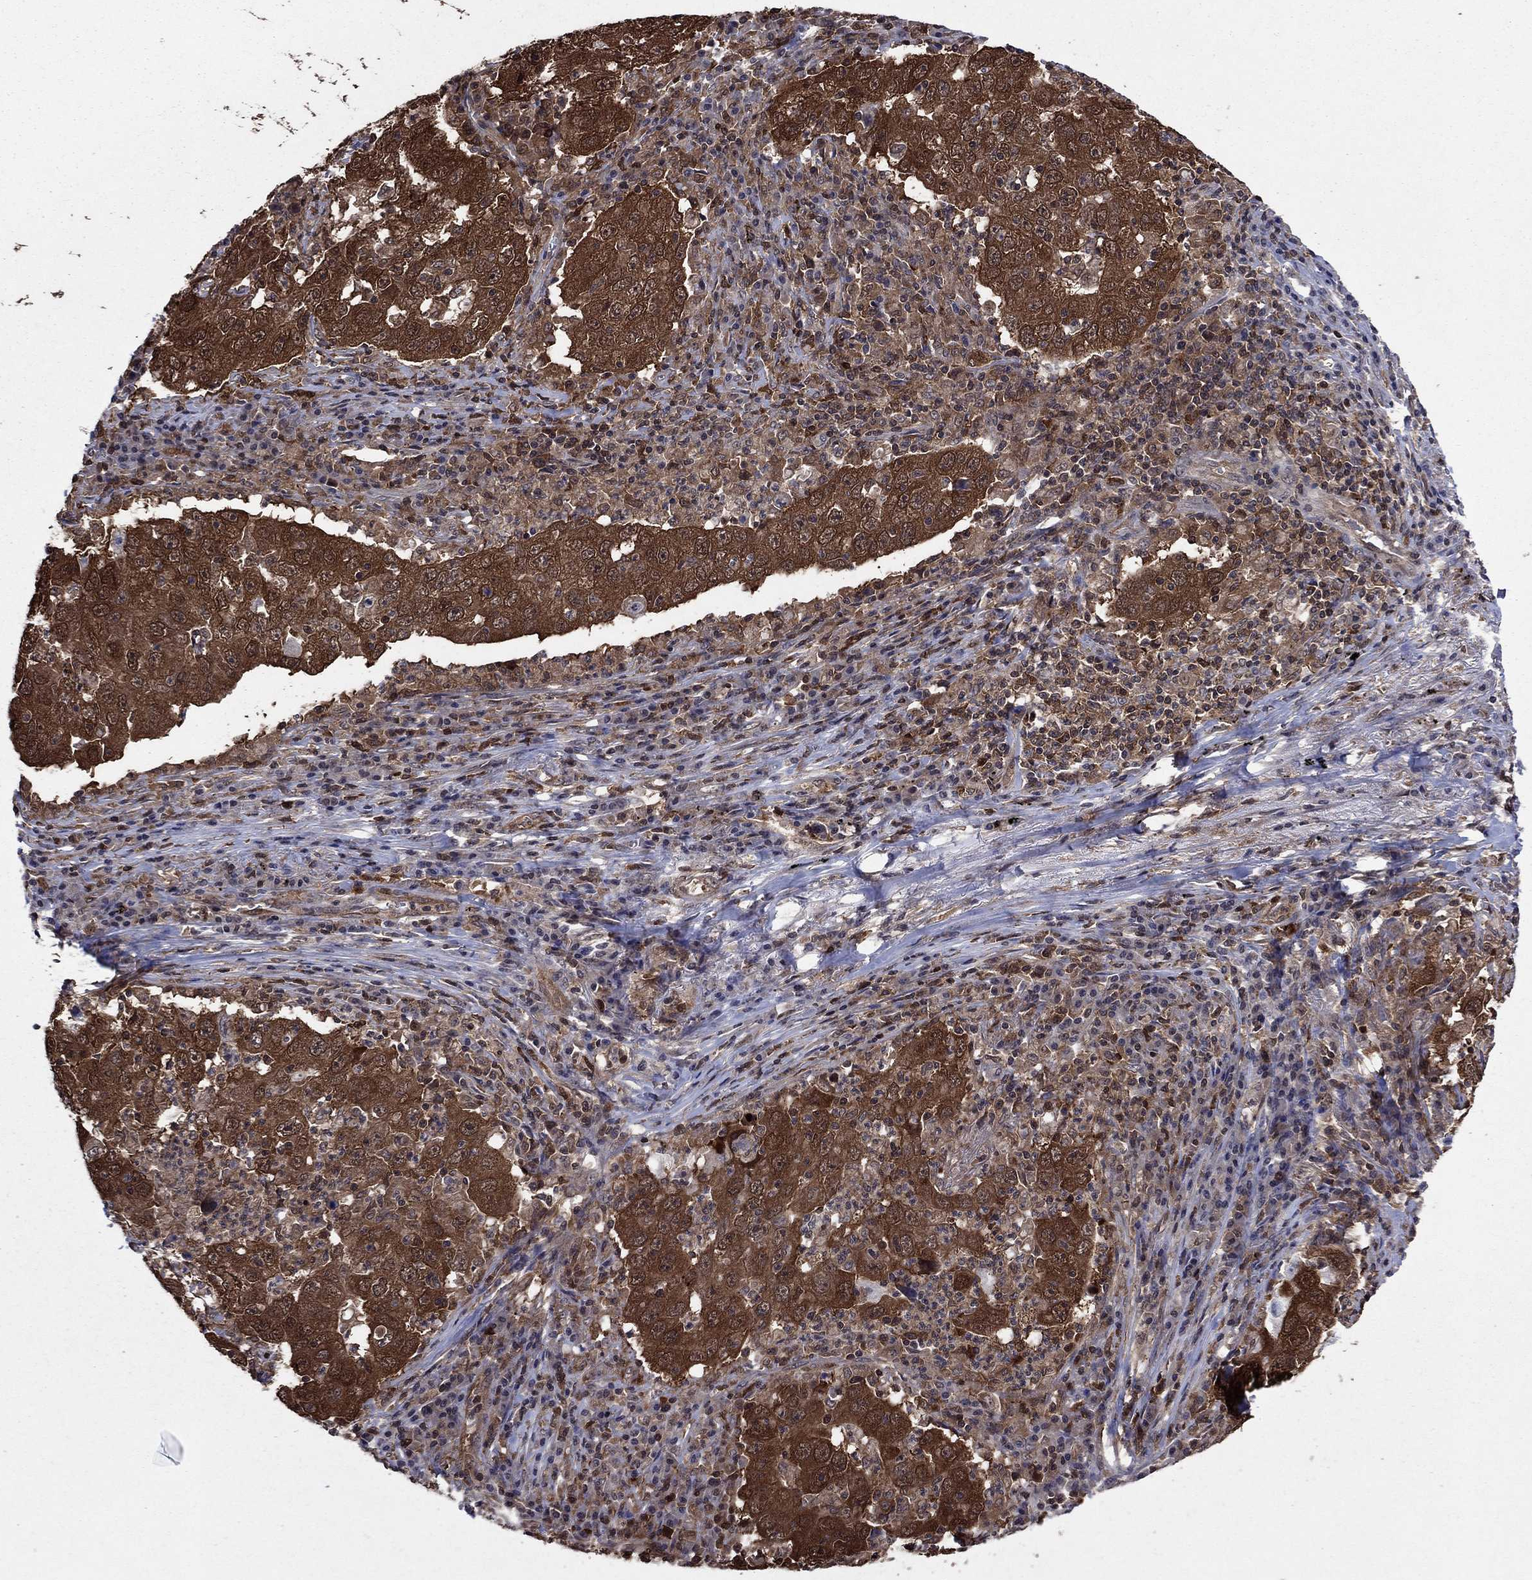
{"staining": {"intensity": "strong", "quantity": ">75%", "location": "cytoplasmic/membranous"}, "tissue": "lung cancer", "cell_type": "Tumor cells", "image_type": "cancer", "snomed": [{"axis": "morphology", "description": "Adenocarcinoma, NOS"}, {"axis": "topography", "description": "Lung"}], "caption": "A high amount of strong cytoplasmic/membranous positivity is present in about >75% of tumor cells in lung cancer tissue.", "gene": "CACYBP", "patient": {"sex": "male", "age": 73}}